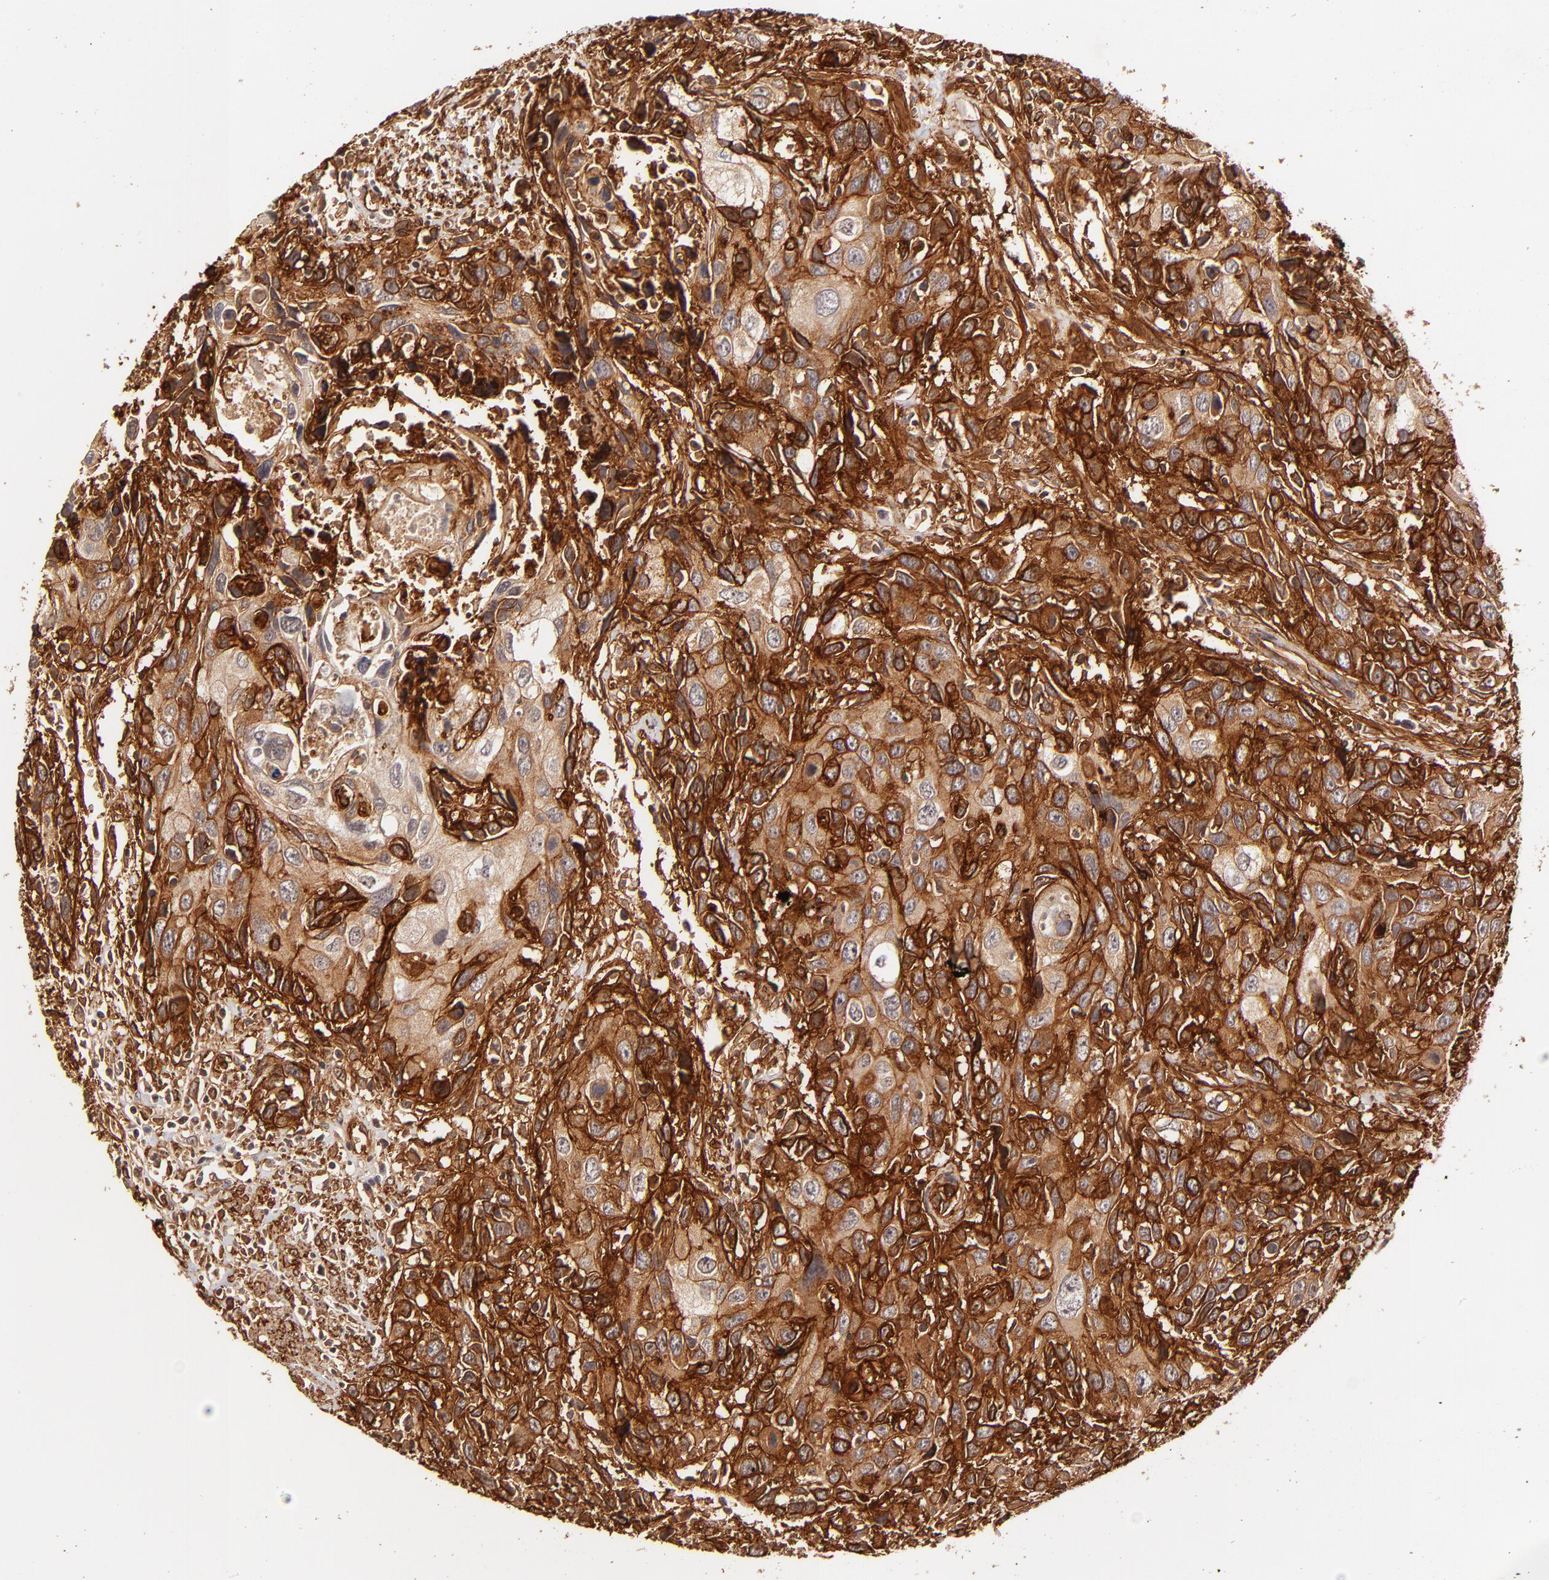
{"staining": {"intensity": "strong", "quantity": ">75%", "location": "cytoplasmic/membranous"}, "tissue": "urothelial cancer", "cell_type": "Tumor cells", "image_type": "cancer", "snomed": [{"axis": "morphology", "description": "Urothelial carcinoma, High grade"}, {"axis": "topography", "description": "Urinary bladder"}], "caption": "Urothelial cancer stained with a brown dye demonstrates strong cytoplasmic/membranous positive positivity in about >75% of tumor cells.", "gene": "ITGB1", "patient": {"sex": "male", "age": 71}}